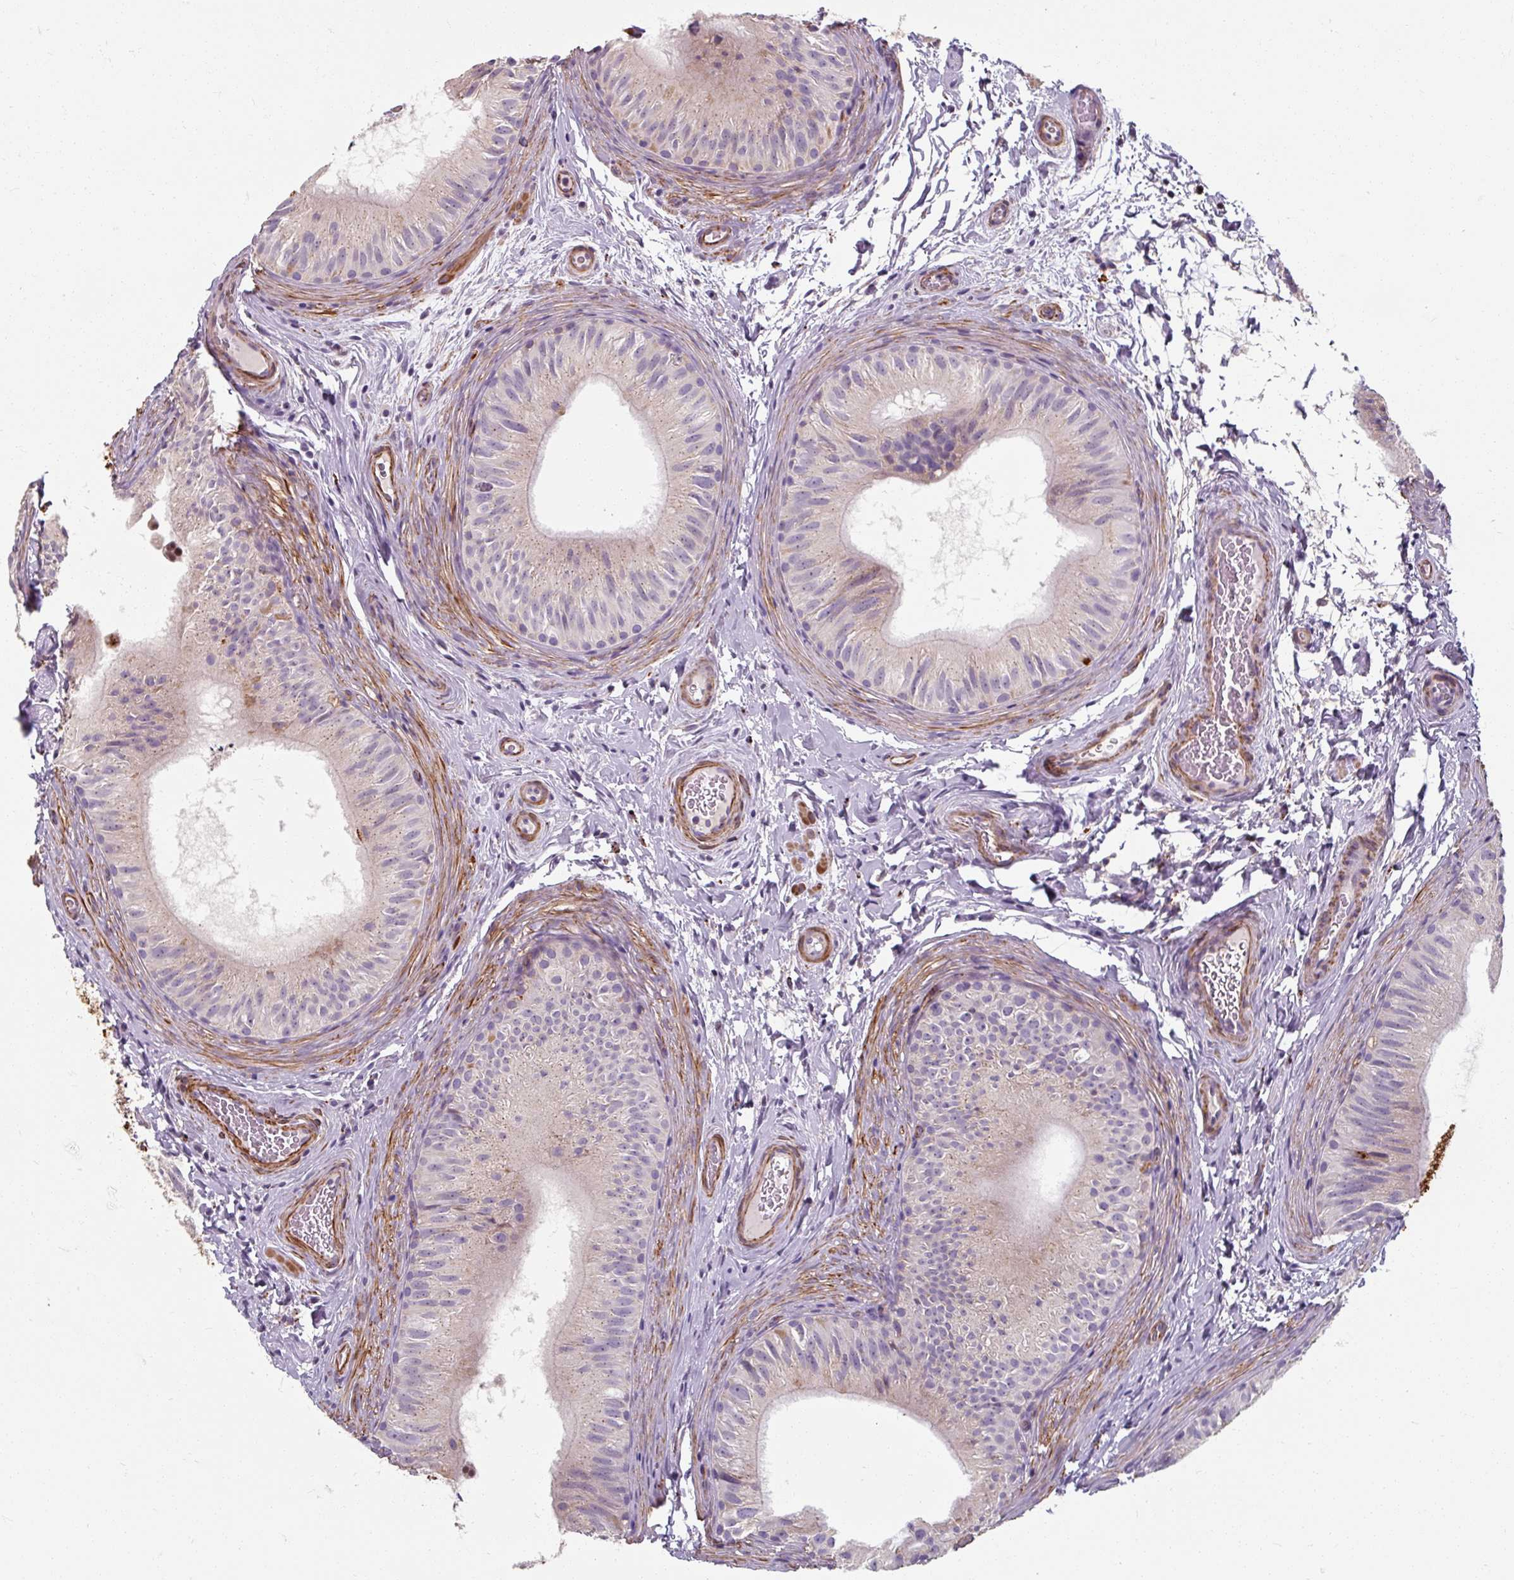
{"staining": {"intensity": "moderate", "quantity": "<25%", "location": "cytoplasmic/membranous"}, "tissue": "epididymis", "cell_type": "Glandular cells", "image_type": "normal", "snomed": [{"axis": "morphology", "description": "Normal tissue, NOS"}, {"axis": "topography", "description": "Epididymis"}], "caption": "Epididymis stained for a protein displays moderate cytoplasmic/membranous positivity in glandular cells. (DAB (3,3'-diaminobenzidine) = brown stain, brightfield microscopy at high magnification).", "gene": "MRPS5", "patient": {"sex": "male", "age": 24}}